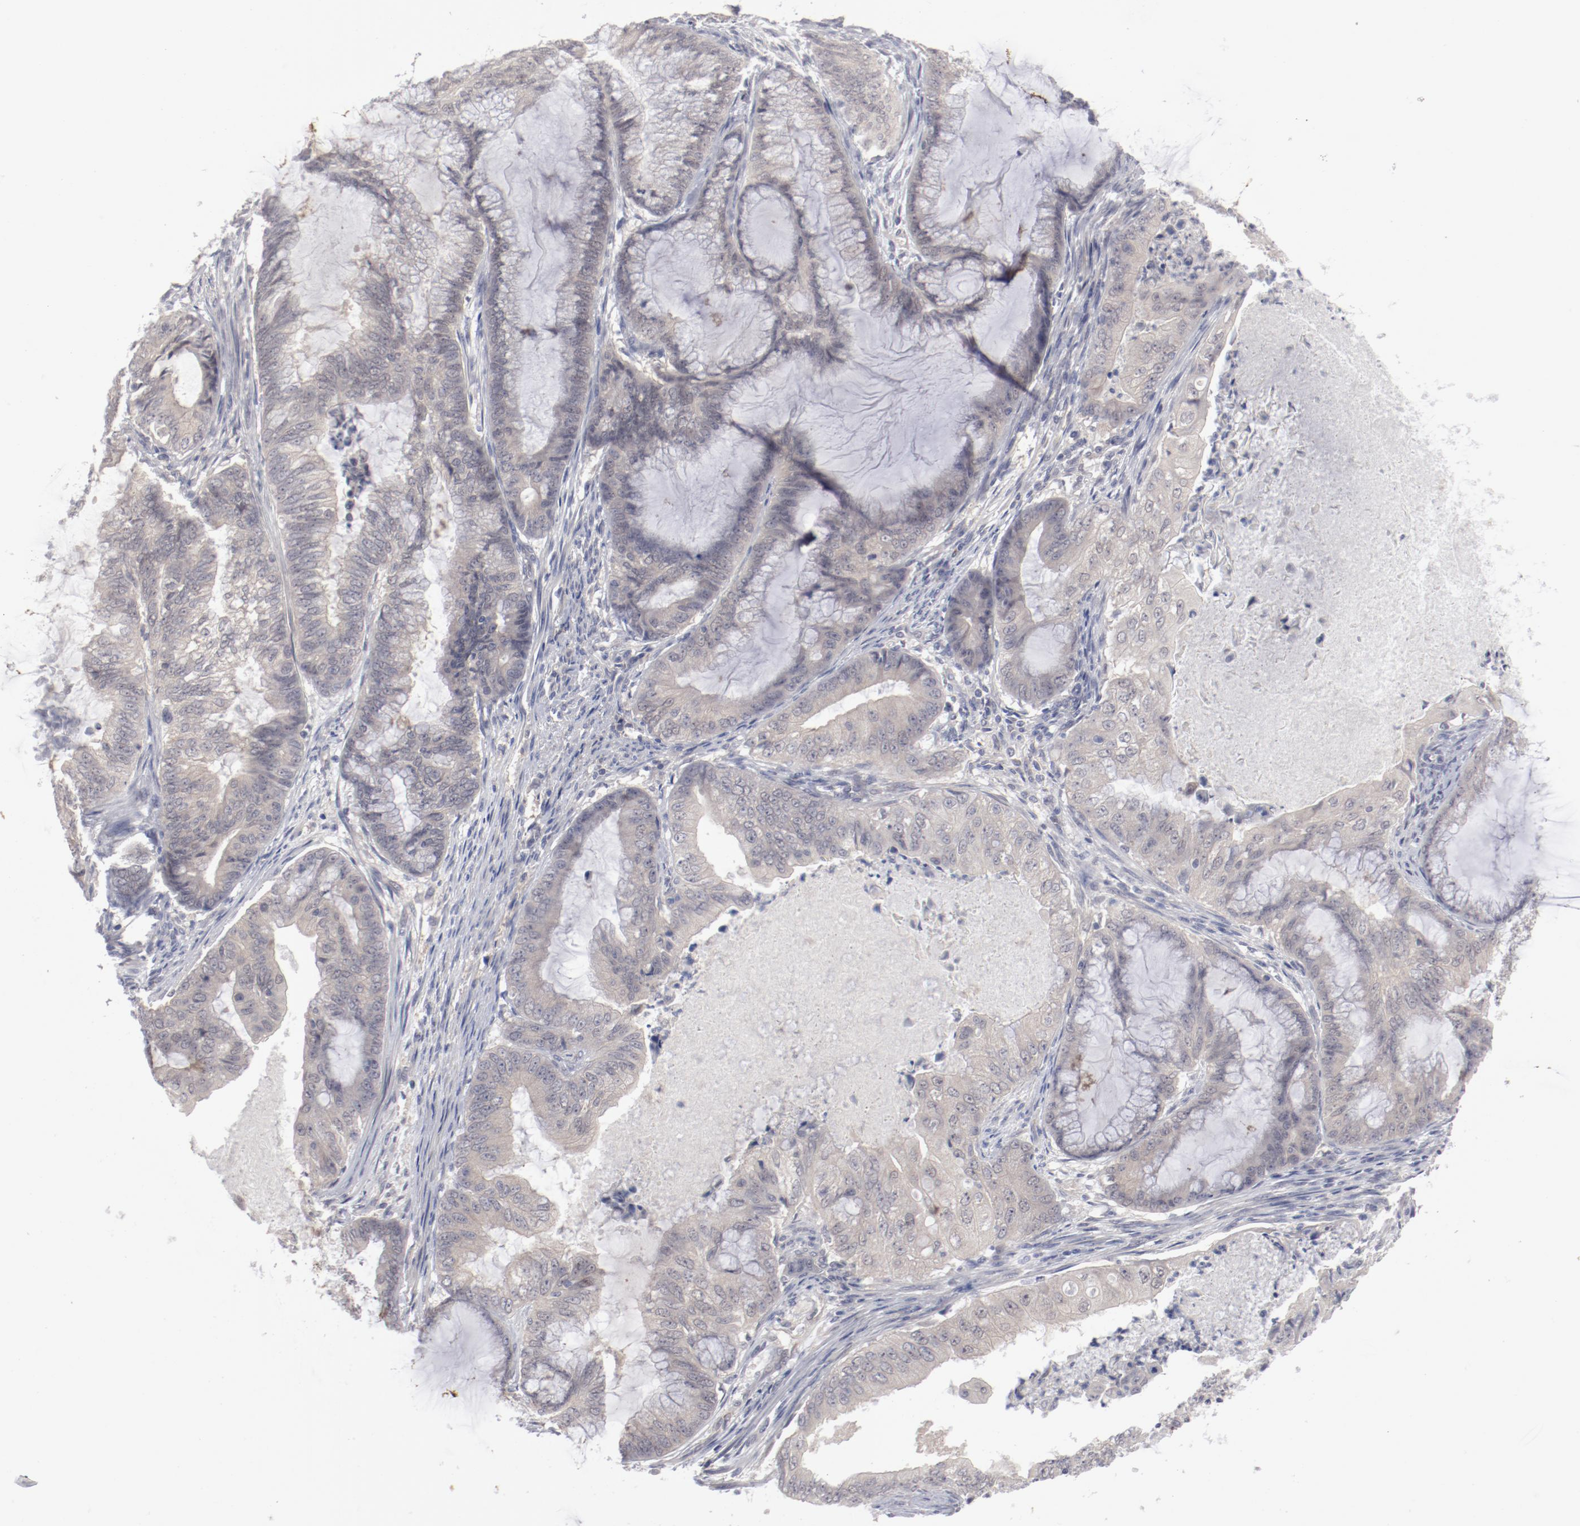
{"staining": {"intensity": "negative", "quantity": "none", "location": "none"}, "tissue": "endometrial cancer", "cell_type": "Tumor cells", "image_type": "cancer", "snomed": [{"axis": "morphology", "description": "Adenocarcinoma, NOS"}, {"axis": "topography", "description": "Endometrium"}], "caption": "An immunohistochemistry (IHC) micrograph of endometrial adenocarcinoma is shown. There is no staining in tumor cells of endometrial adenocarcinoma. (Brightfield microscopy of DAB (3,3'-diaminobenzidine) immunohistochemistry at high magnification).", "gene": "SH3BGR", "patient": {"sex": "female", "age": 63}}